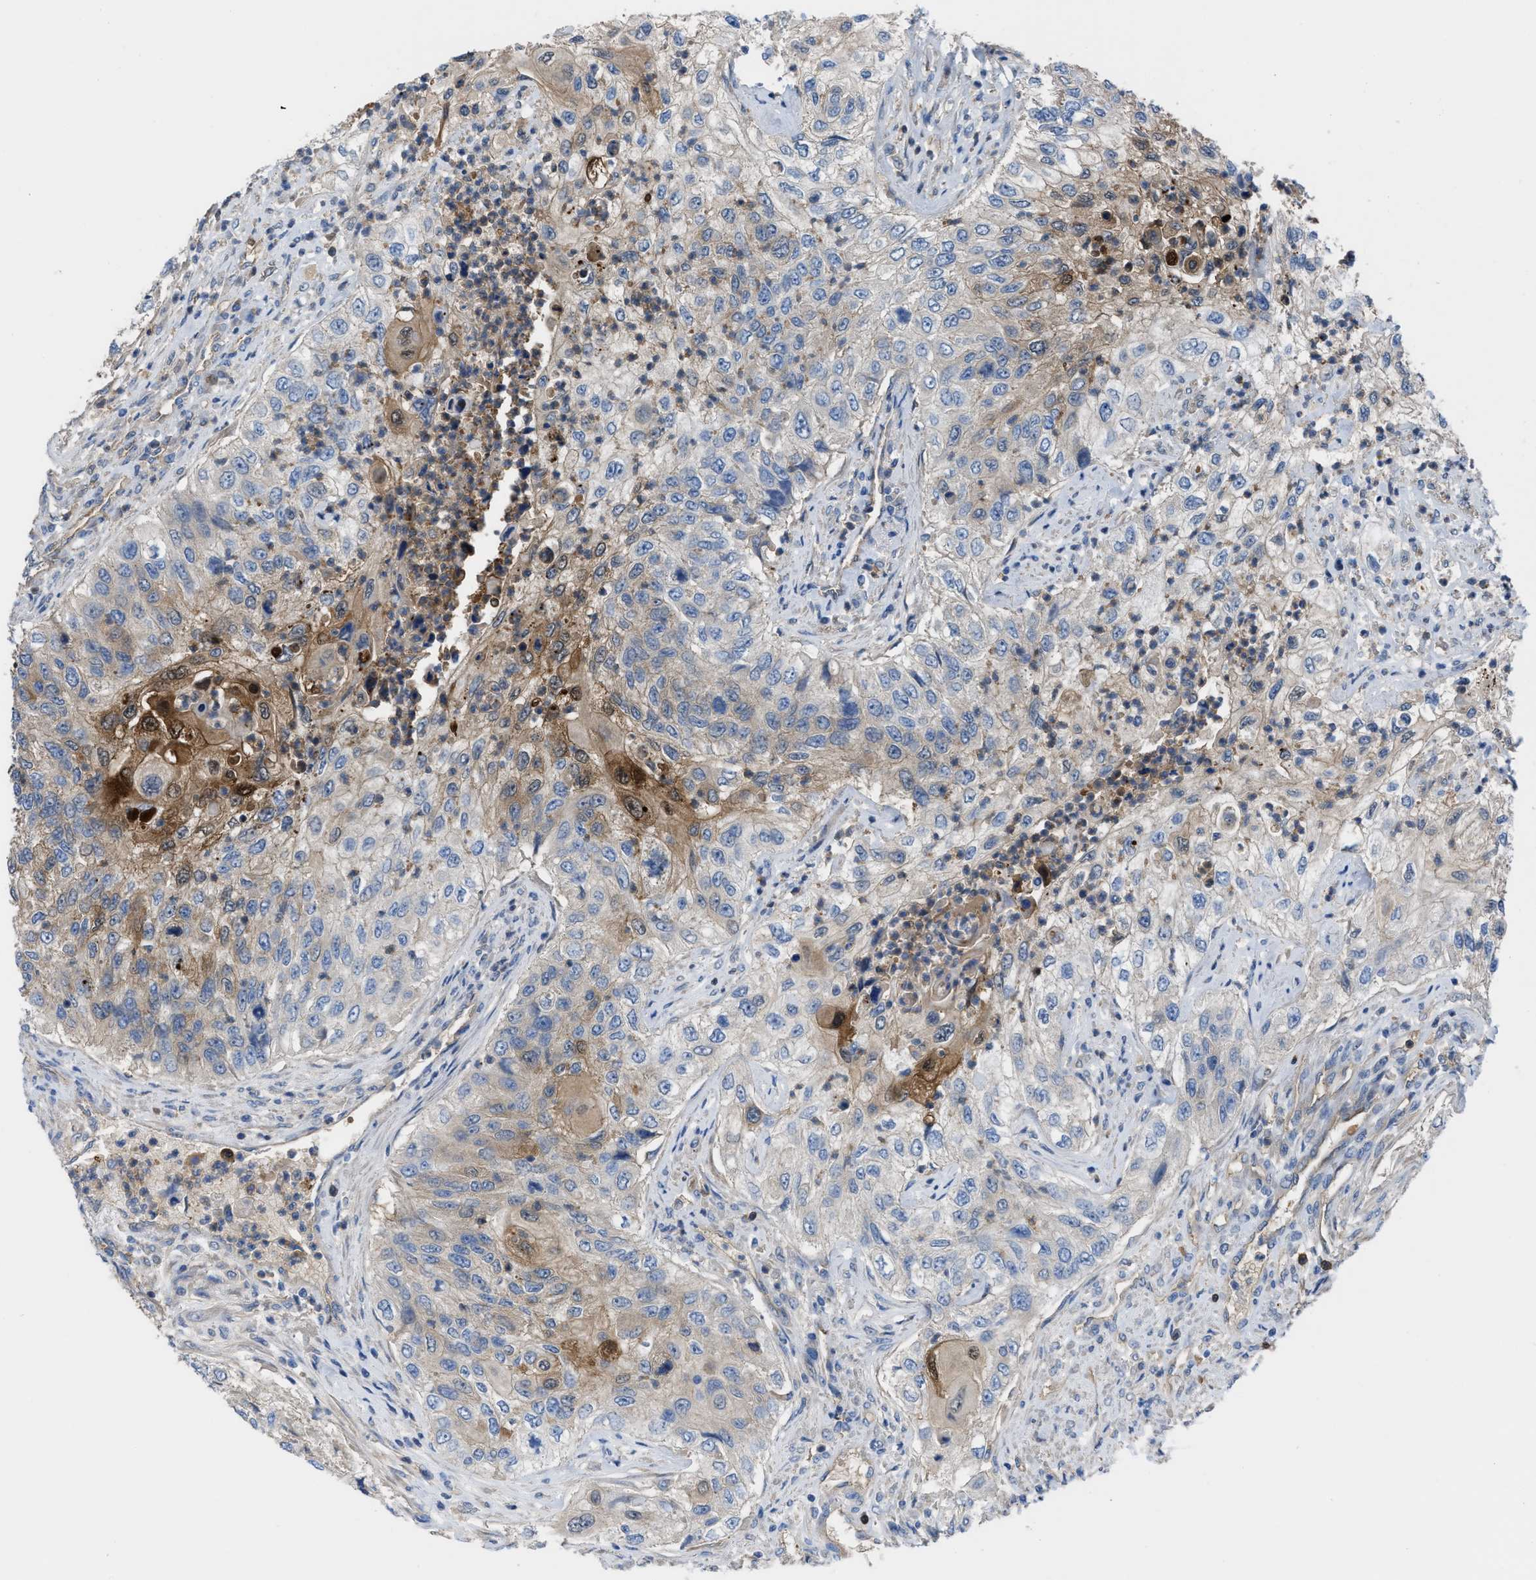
{"staining": {"intensity": "moderate", "quantity": "<25%", "location": "cytoplasmic/membranous,nuclear"}, "tissue": "urothelial cancer", "cell_type": "Tumor cells", "image_type": "cancer", "snomed": [{"axis": "morphology", "description": "Urothelial carcinoma, High grade"}, {"axis": "topography", "description": "Urinary bladder"}], "caption": "Protein expression analysis of urothelial carcinoma (high-grade) exhibits moderate cytoplasmic/membranous and nuclear expression in approximately <25% of tumor cells.", "gene": "TRIOBP", "patient": {"sex": "female", "age": 60}}